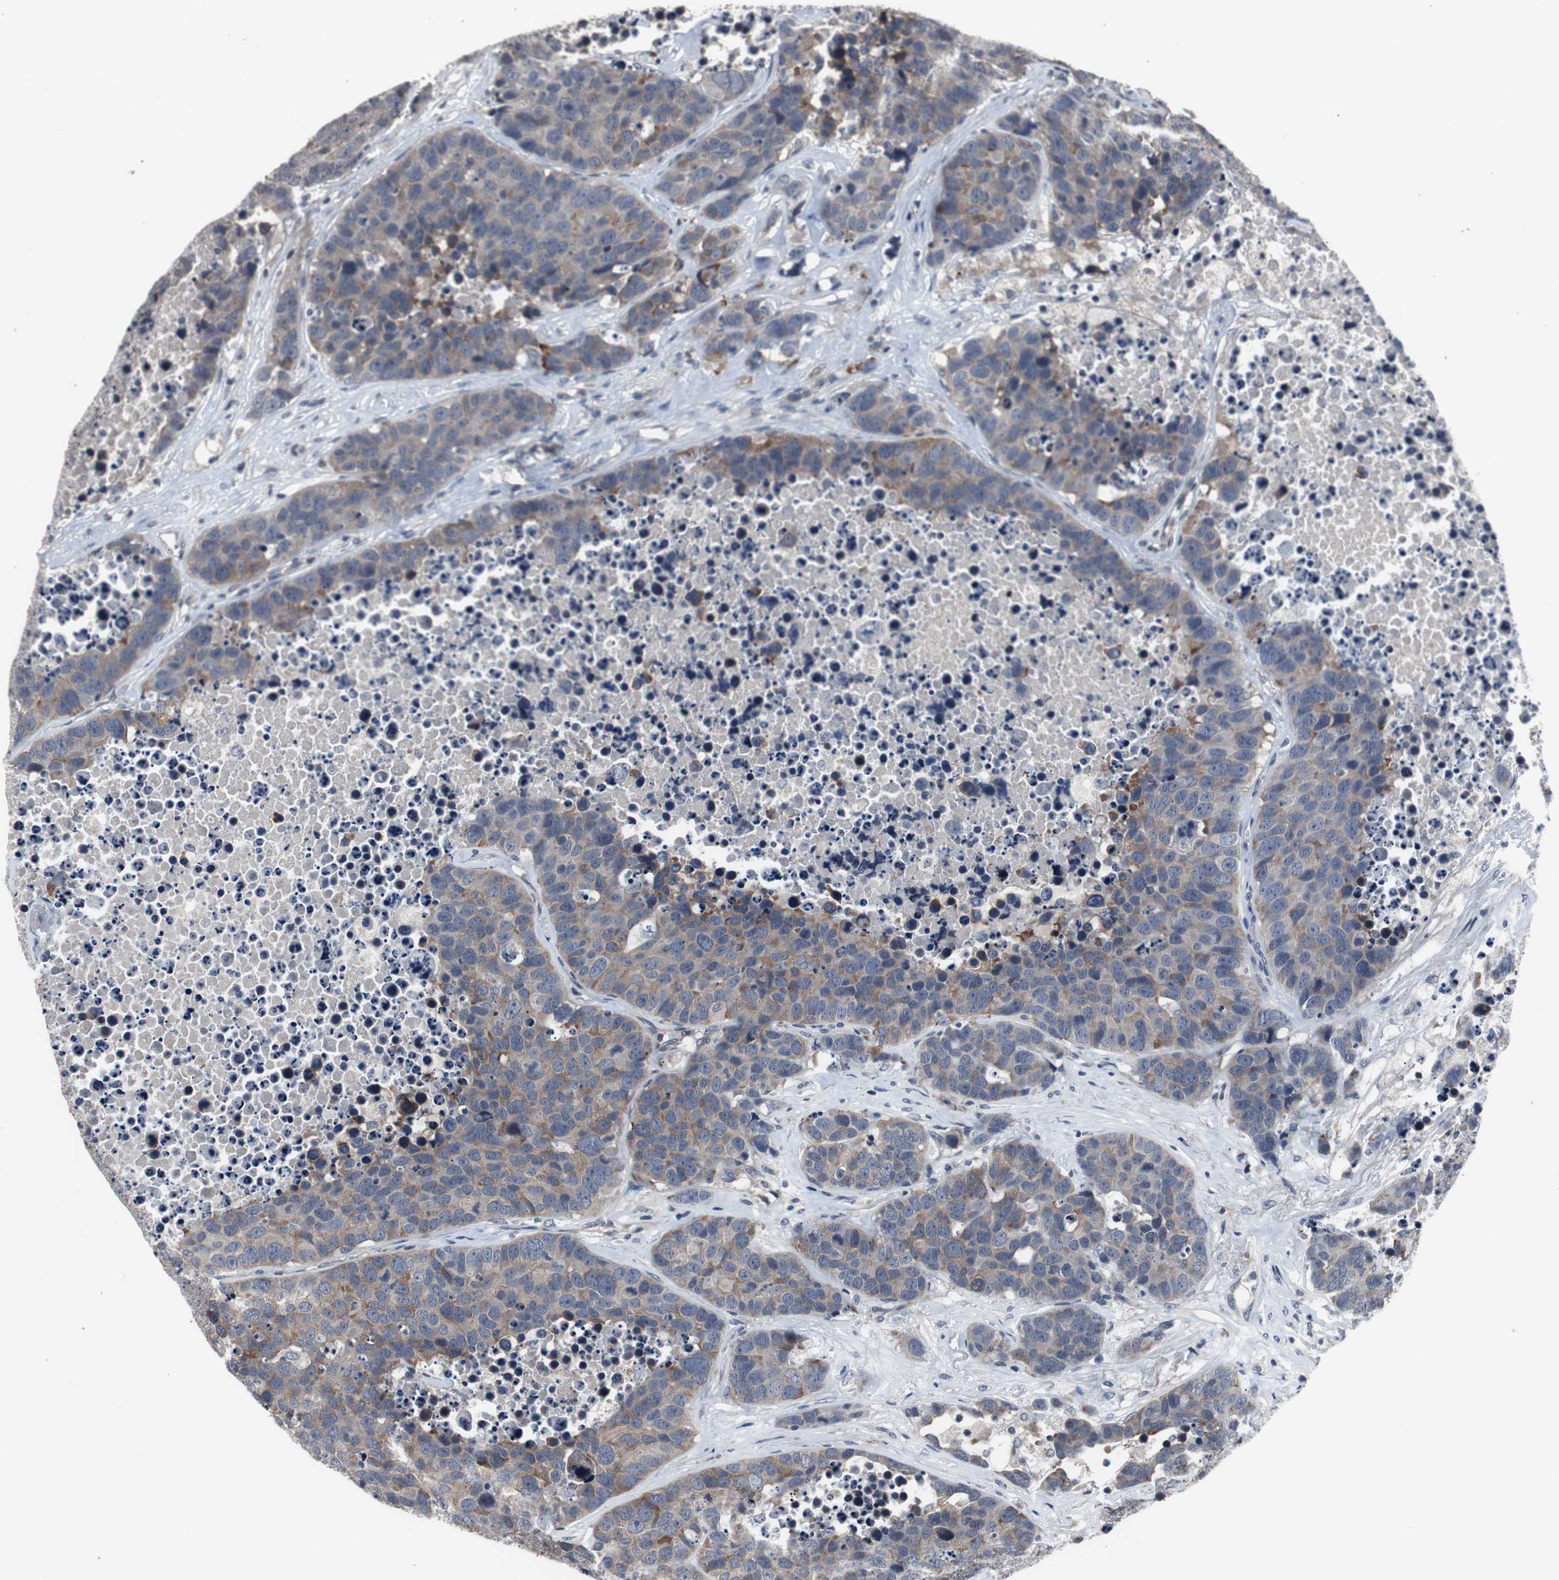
{"staining": {"intensity": "weak", "quantity": ">75%", "location": "cytoplasmic/membranous"}, "tissue": "carcinoid", "cell_type": "Tumor cells", "image_type": "cancer", "snomed": [{"axis": "morphology", "description": "Carcinoid, malignant, NOS"}, {"axis": "topography", "description": "Lung"}], "caption": "High-power microscopy captured an immunohistochemistry micrograph of carcinoid, revealing weak cytoplasmic/membranous positivity in about >75% of tumor cells. The protein of interest is shown in brown color, while the nuclei are stained blue.", "gene": "CRADD", "patient": {"sex": "male", "age": 60}}